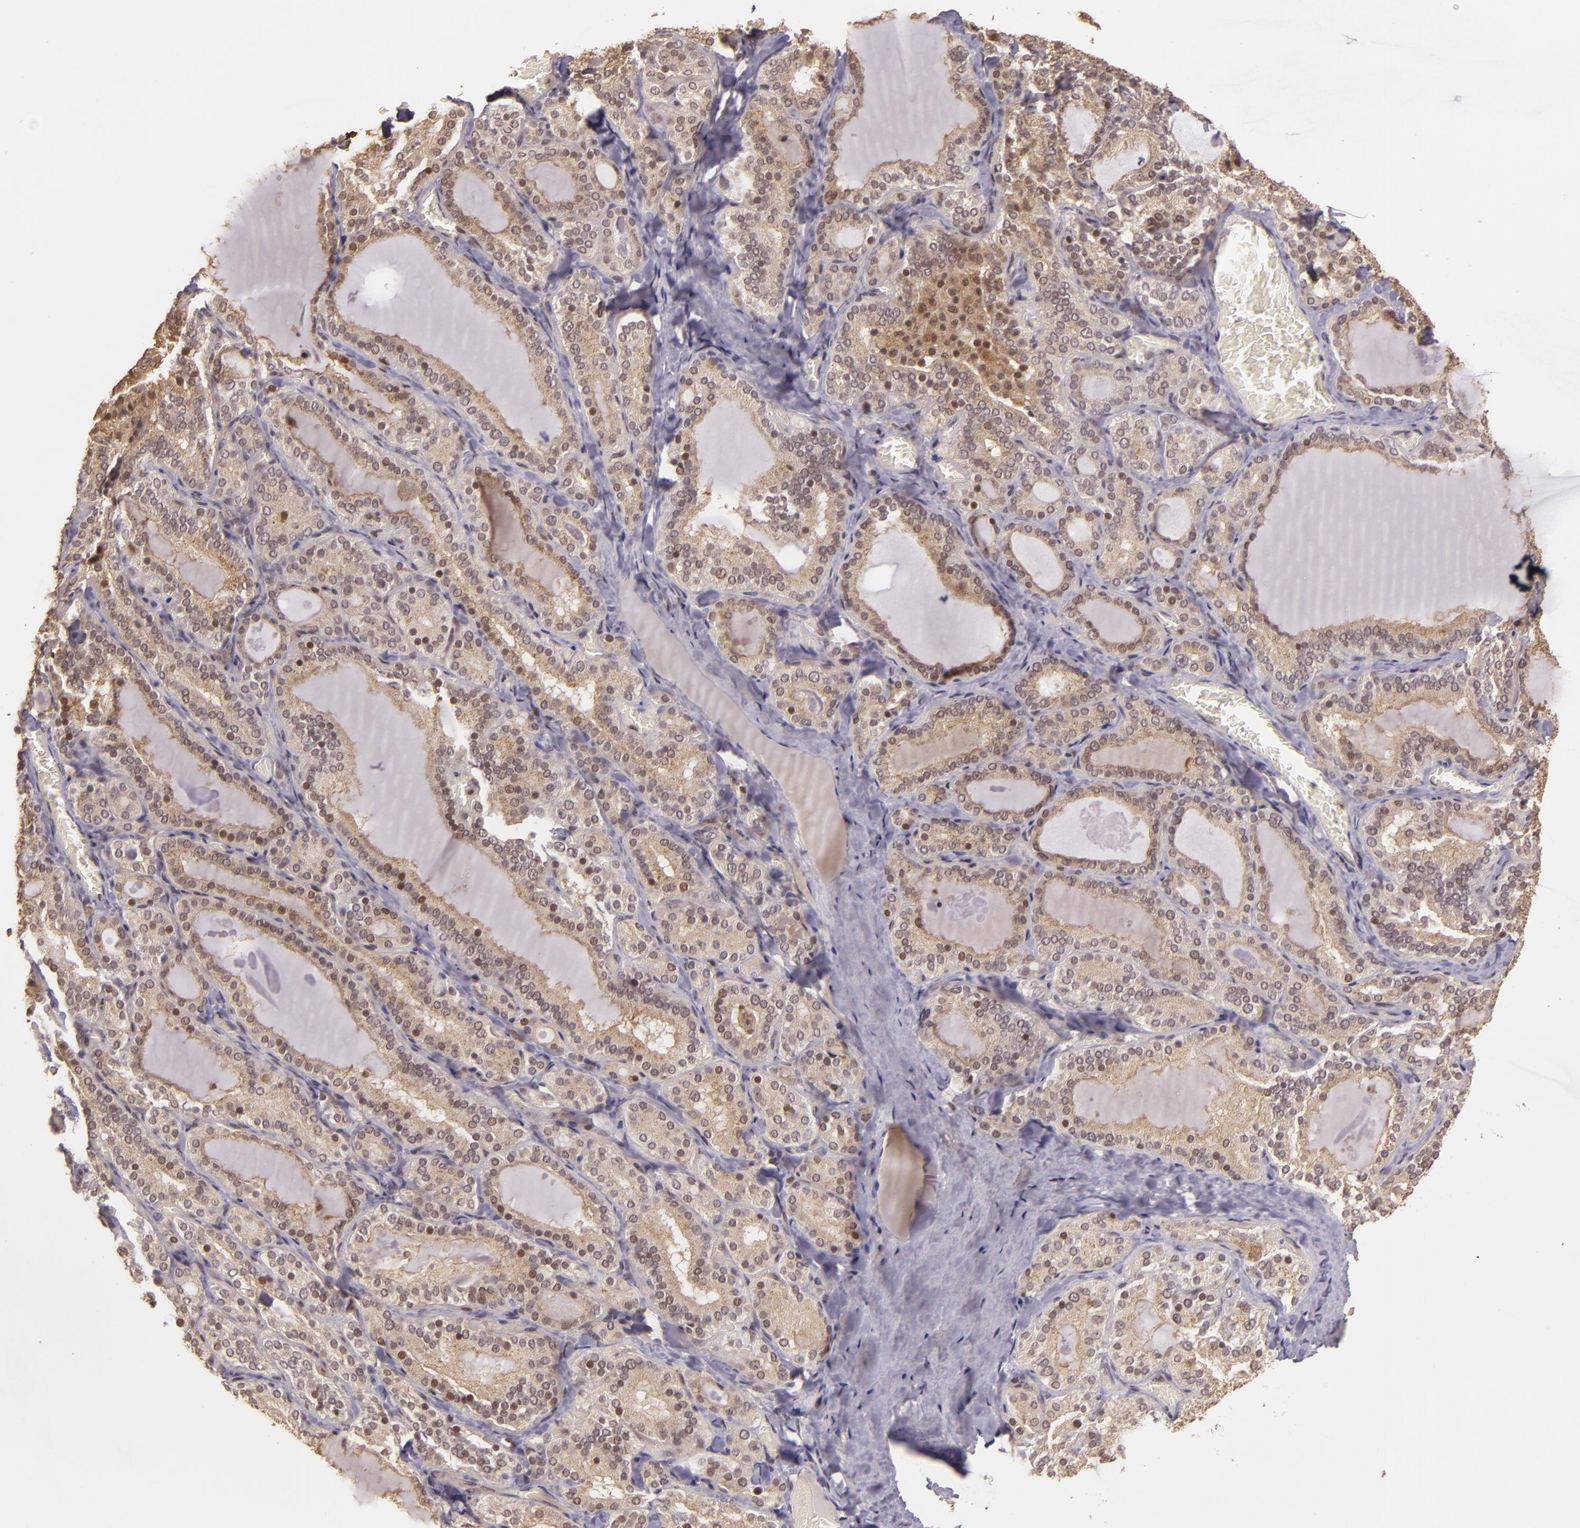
{"staining": {"intensity": "moderate", "quantity": ">75%", "location": "cytoplasmic/membranous,nuclear"}, "tissue": "thyroid gland", "cell_type": "Glandular cells", "image_type": "normal", "snomed": [{"axis": "morphology", "description": "Normal tissue, NOS"}, {"axis": "topography", "description": "Thyroid gland"}], "caption": "The histopathology image displays a brown stain indicating the presence of a protein in the cytoplasmic/membranous,nuclear of glandular cells in thyroid gland.", "gene": "TXNRD2", "patient": {"sex": "female", "age": 33}}